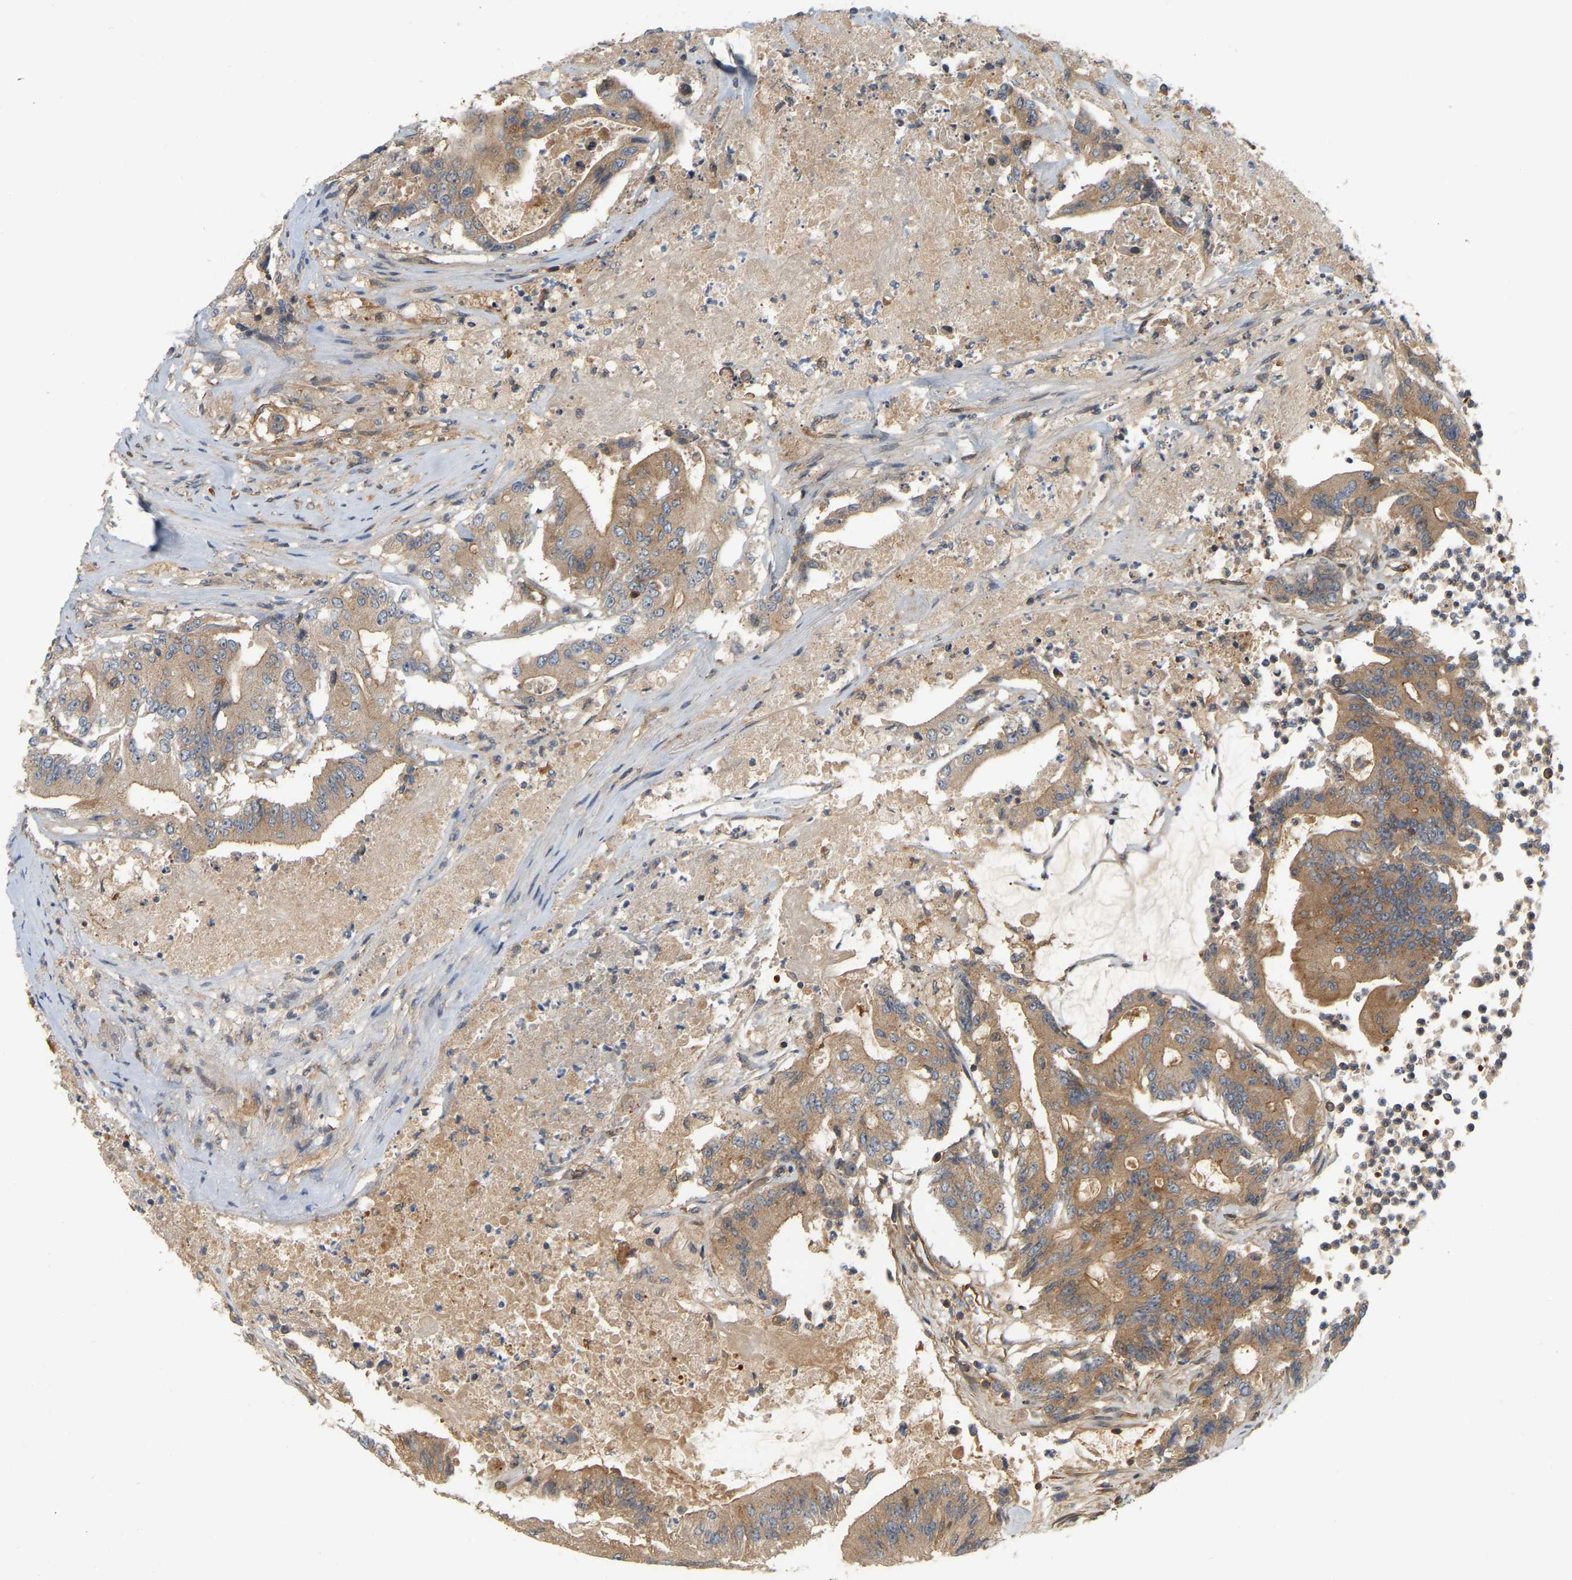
{"staining": {"intensity": "moderate", "quantity": ">75%", "location": "cytoplasmic/membranous"}, "tissue": "colorectal cancer", "cell_type": "Tumor cells", "image_type": "cancer", "snomed": [{"axis": "morphology", "description": "Adenocarcinoma, NOS"}, {"axis": "topography", "description": "Colon"}], "caption": "Human colorectal cancer stained for a protein (brown) displays moderate cytoplasmic/membranous positive staining in approximately >75% of tumor cells.", "gene": "AKAP13", "patient": {"sex": "female", "age": 77}}